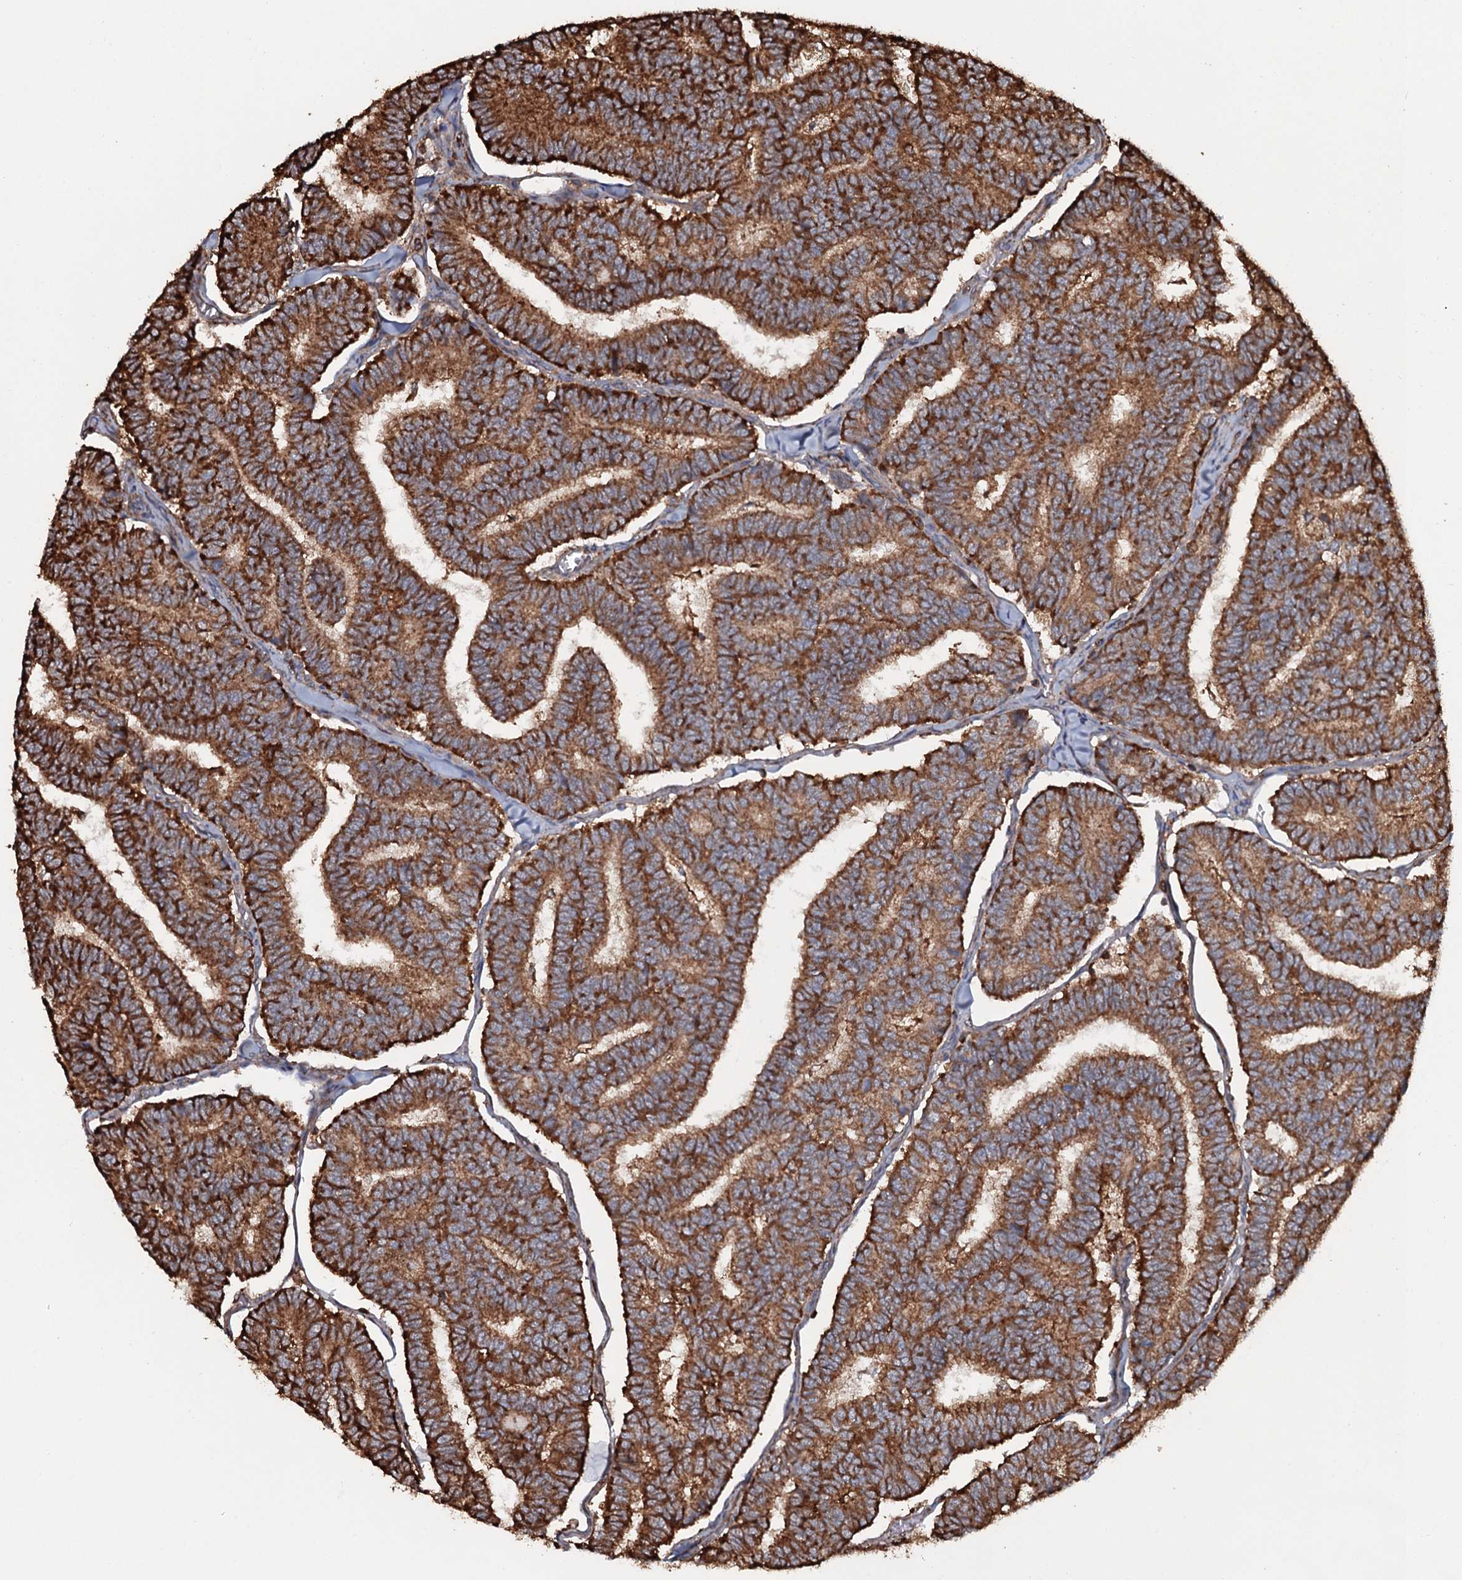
{"staining": {"intensity": "strong", "quantity": ">75%", "location": "cytoplasmic/membranous"}, "tissue": "thyroid cancer", "cell_type": "Tumor cells", "image_type": "cancer", "snomed": [{"axis": "morphology", "description": "Papillary adenocarcinoma, NOS"}, {"axis": "topography", "description": "Thyroid gland"}], "caption": "Thyroid papillary adenocarcinoma stained with immunohistochemistry demonstrates strong cytoplasmic/membranous positivity in approximately >75% of tumor cells.", "gene": "VWA8", "patient": {"sex": "female", "age": 35}}